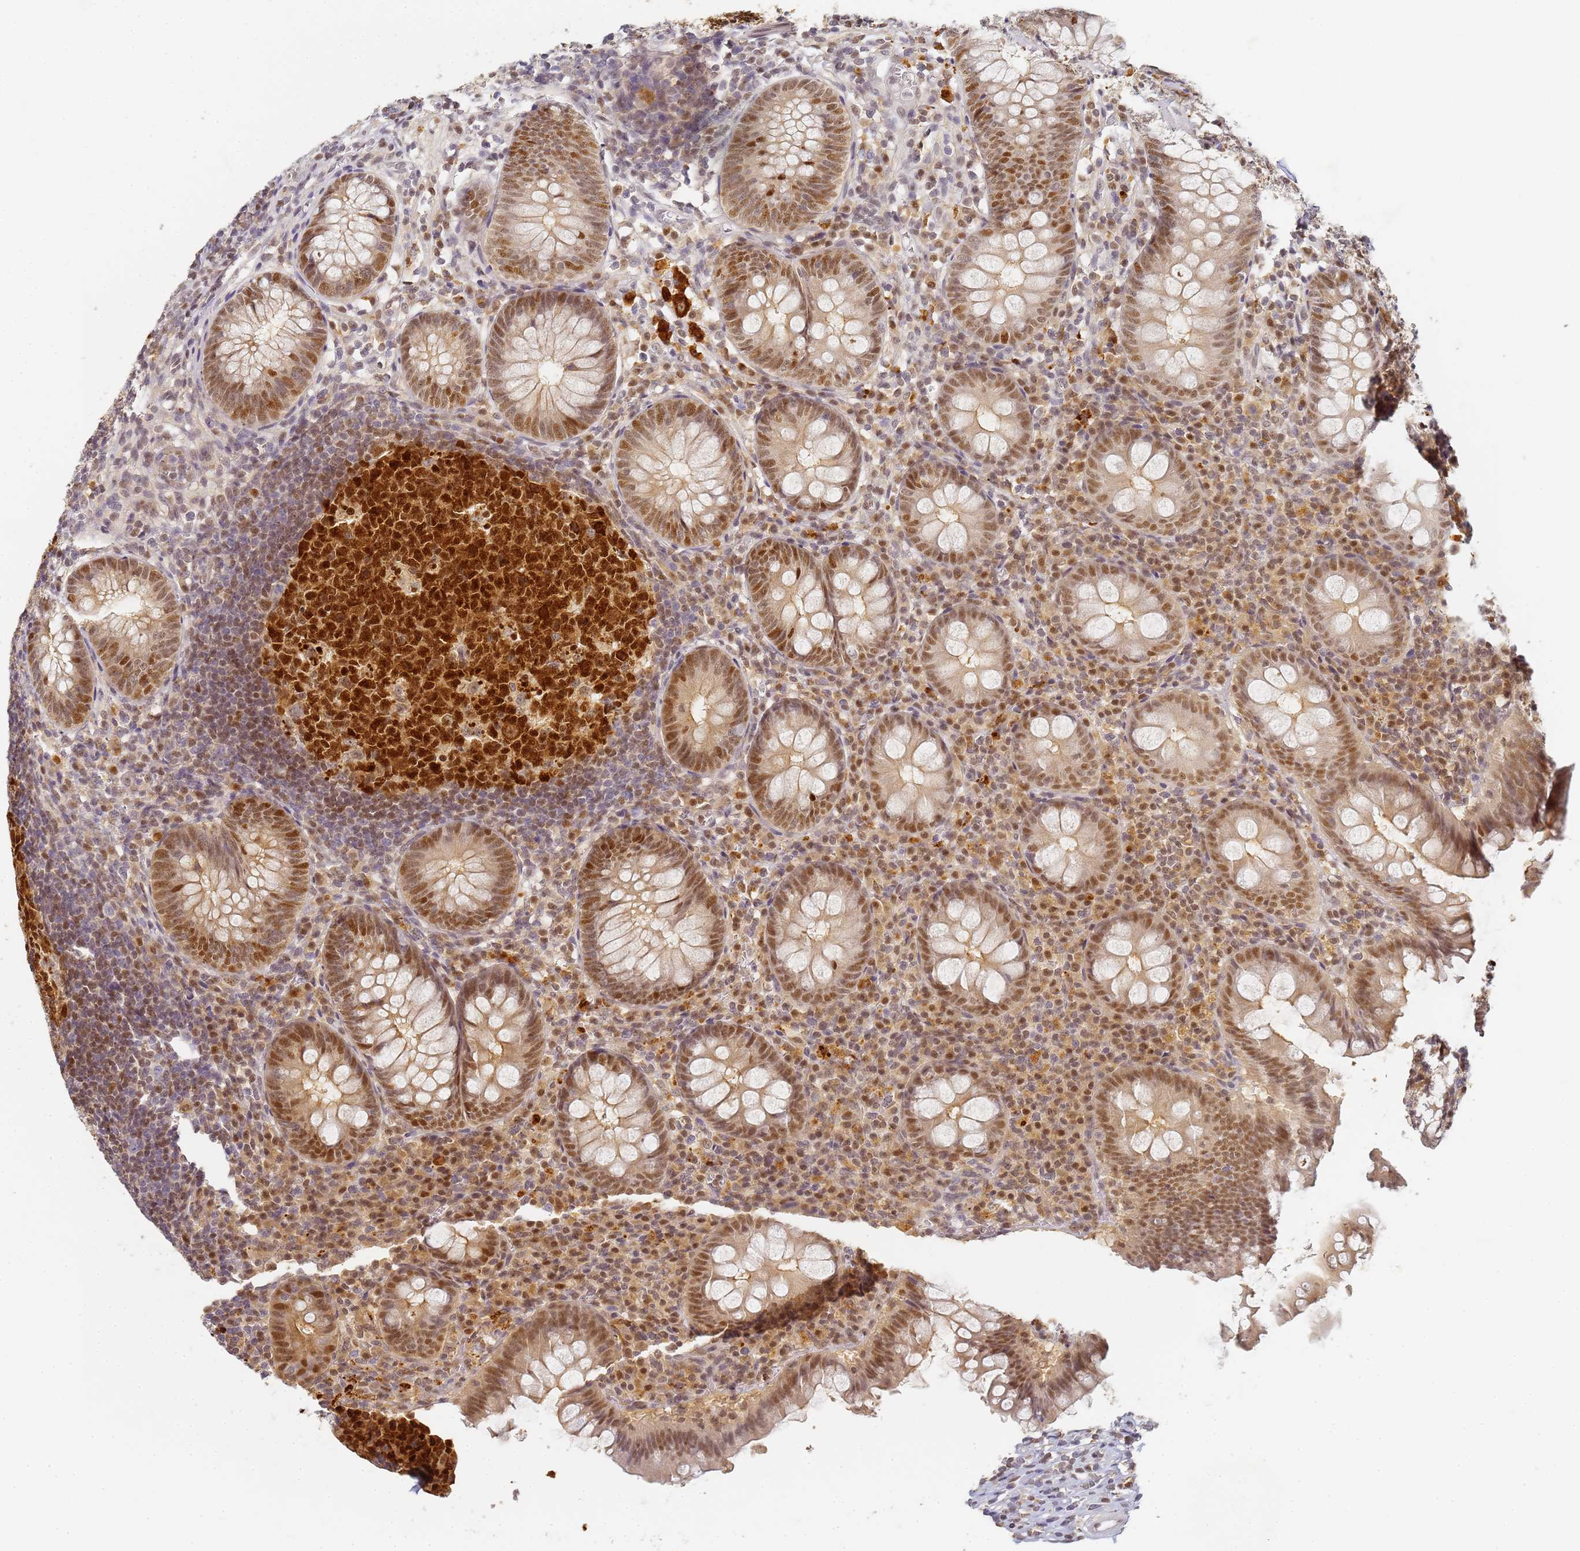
{"staining": {"intensity": "moderate", "quantity": ">75%", "location": "nuclear"}, "tissue": "appendix", "cell_type": "Glandular cells", "image_type": "normal", "snomed": [{"axis": "morphology", "description": "Normal tissue, NOS"}, {"axis": "topography", "description": "Appendix"}], "caption": "This is a micrograph of immunohistochemistry (IHC) staining of unremarkable appendix, which shows moderate positivity in the nuclear of glandular cells.", "gene": "HMCES", "patient": {"sex": "male", "age": 56}}